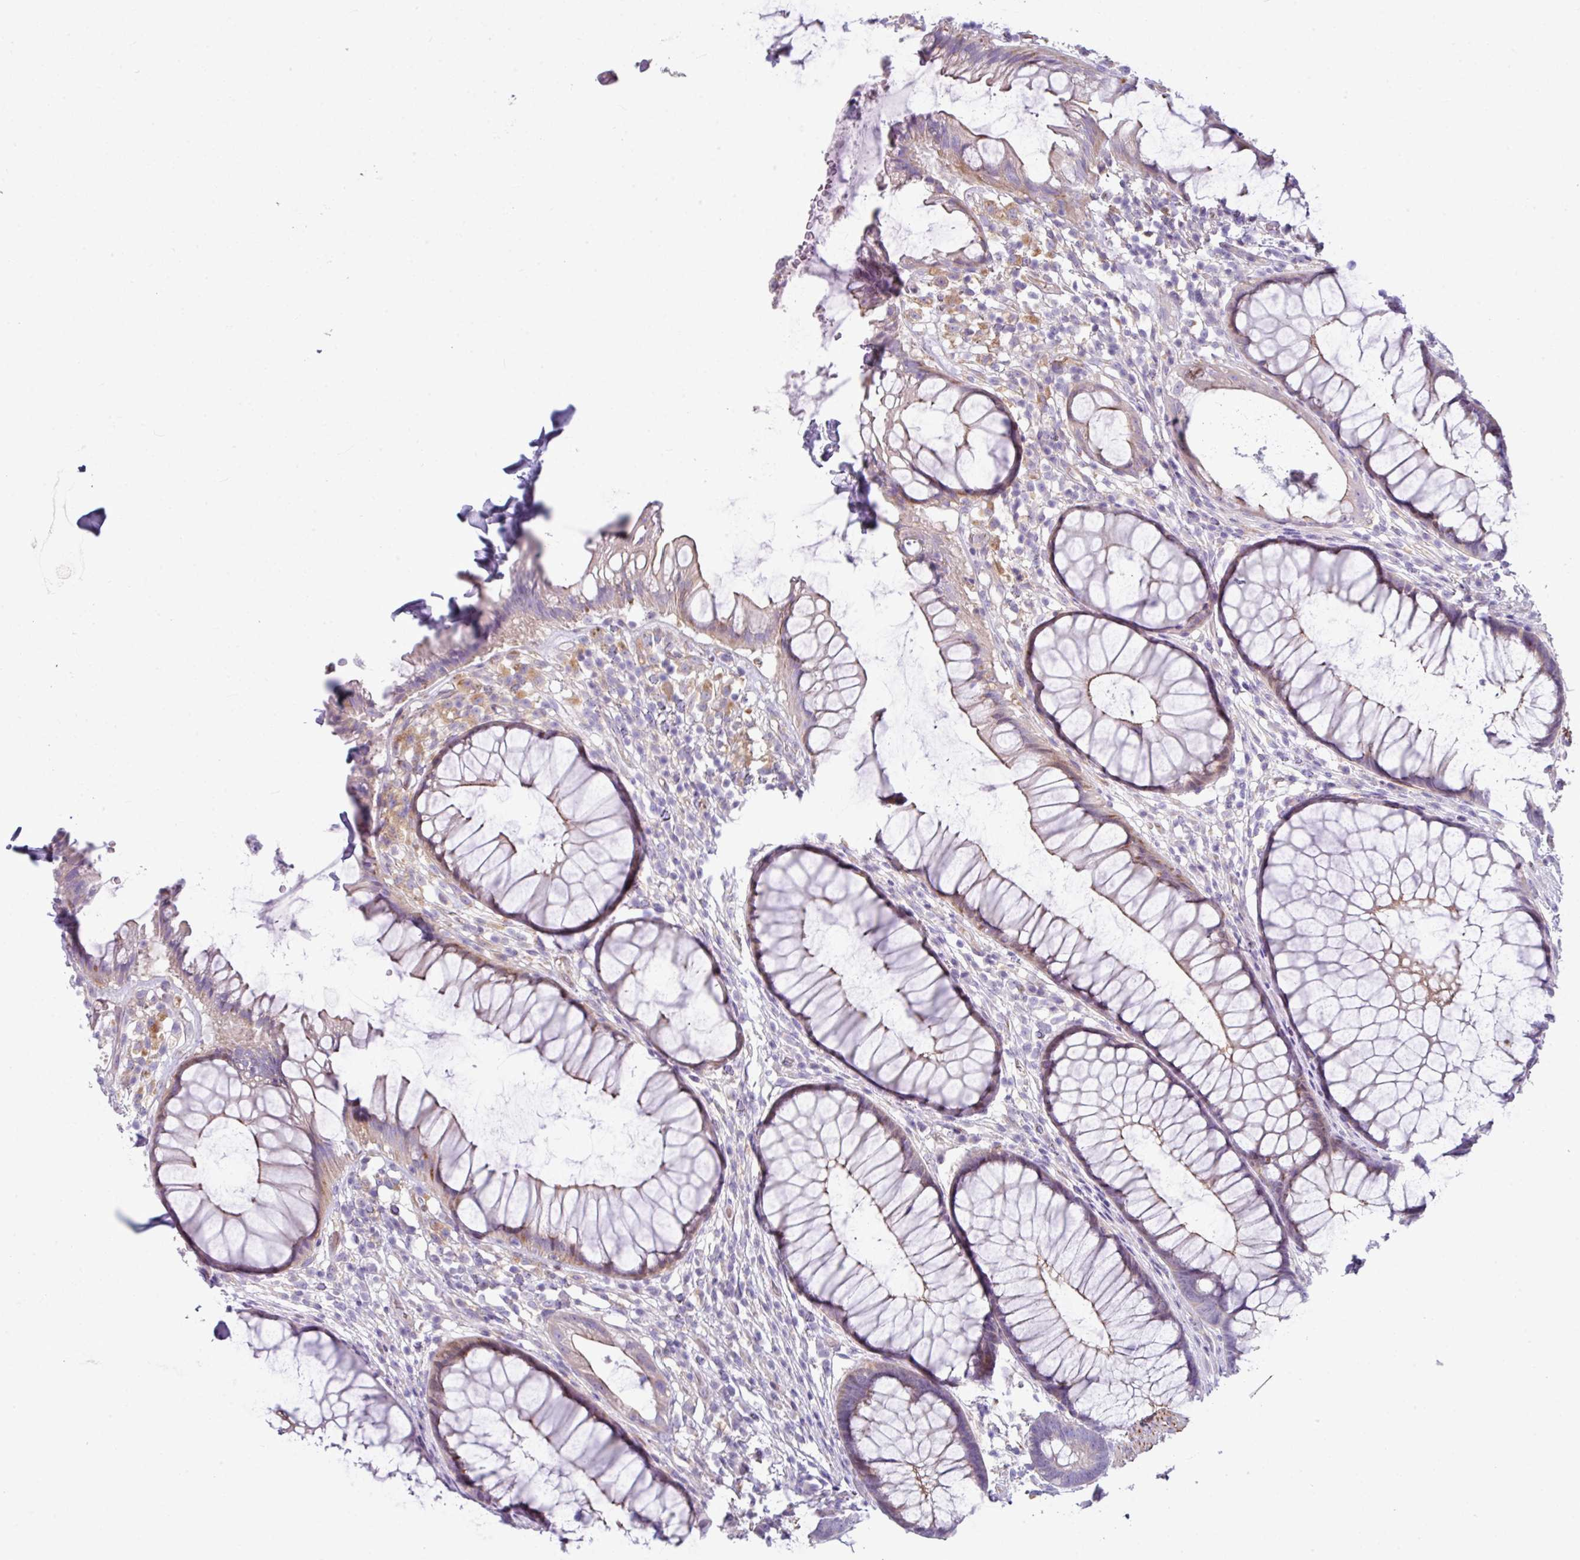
{"staining": {"intensity": "weak", "quantity": "25%-75%", "location": "cytoplasmic/membranous"}, "tissue": "rectum", "cell_type": "Glandular cells", "image_type": "normal", "snomed": [{"axis": "morphology", "description": "Normal tissue, NOS"}, {"axis": "topography", "description": "Smooth muscle"}, {"axis": "topography", "description": "Rectum"}], "caption": "Immunohistochemistry micrograph of unremarkable rectum: rectum stained using immunohistochemistry reveals low levels of weak protein expression localized specifically in the cytoplasmic/membranous of glandular cells, appearing as a cytoplasmic/membranous brown color.", "gene": "ABCC5", "patient": {"sex": "male", "age": 53}}